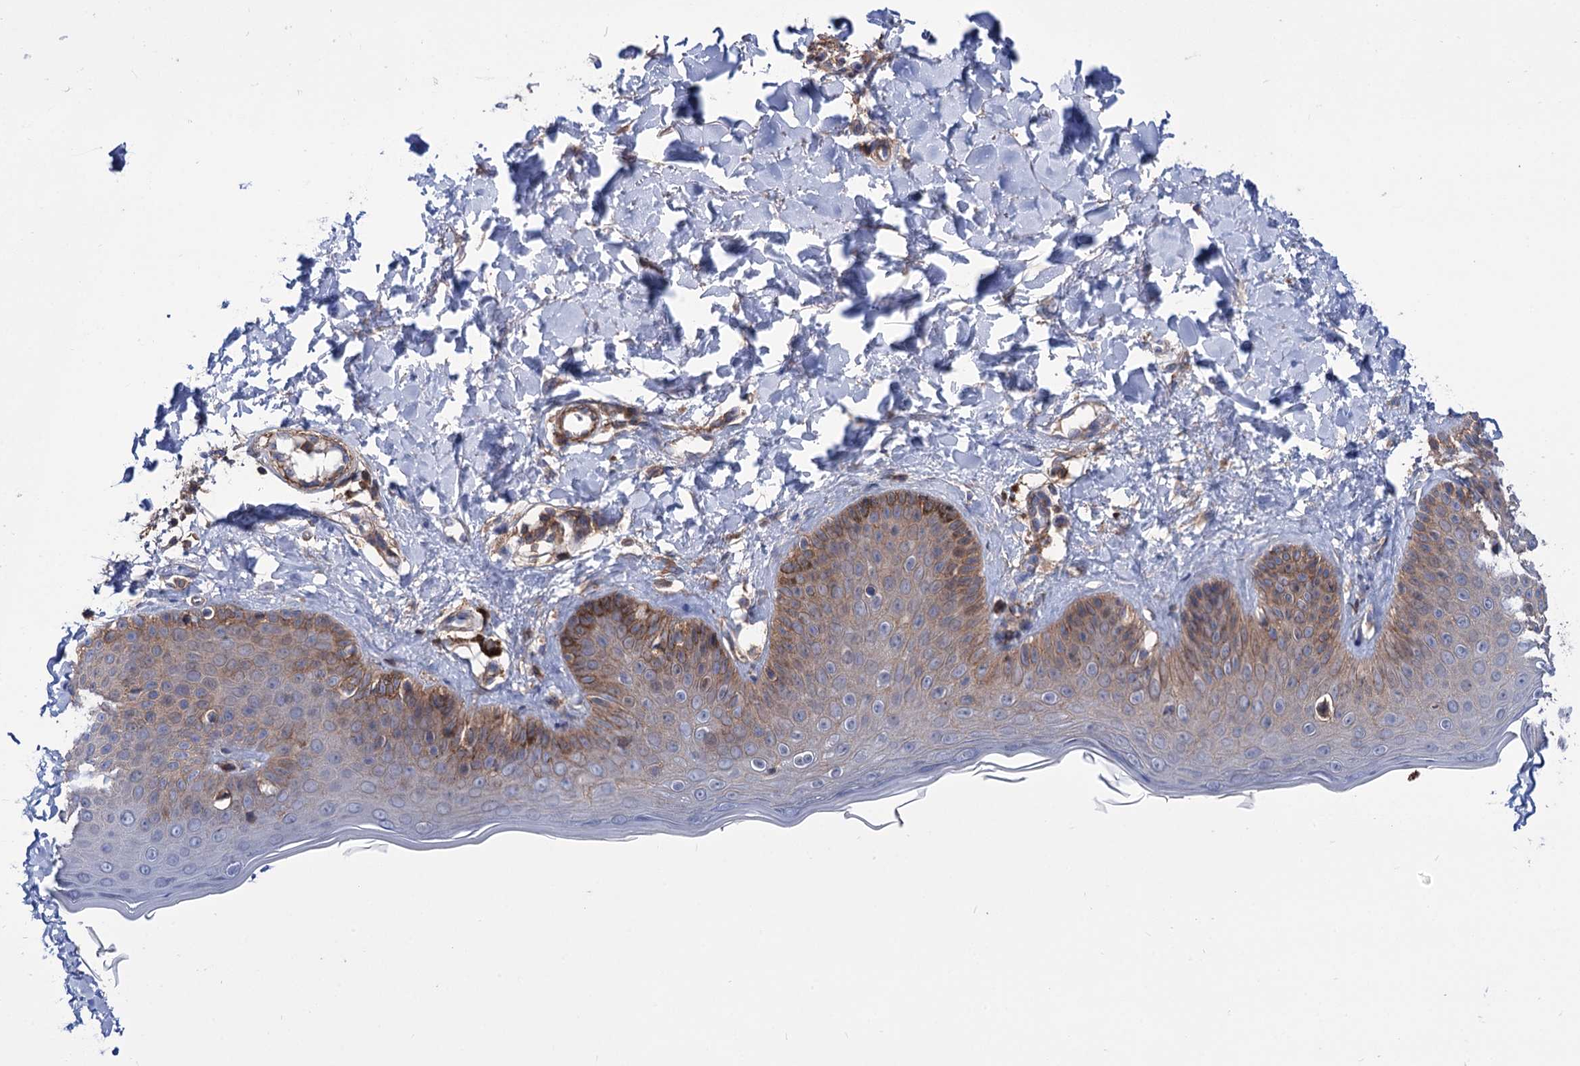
{"staining": {"intensity": "weak", "quantity": ">75%", "location": "cytoplasmic/membranous"}, "tissue": "skin", "cell_type": "Fibroblasts", "image_type": "normal", "snomed": [{"axis": "morphology", "description": "Normal tissue, NOS"}, {"axis": "topography", "description": "Skin"}], "caption": "Skin stained with immunohistochemistry reveals weak cytoplasmic/membranous positivity in approximately >75% of fibroblasts. Nuclei are stained in blue.", "gene": "DEF6", "patient": {"sex": "male", "age": 52}}